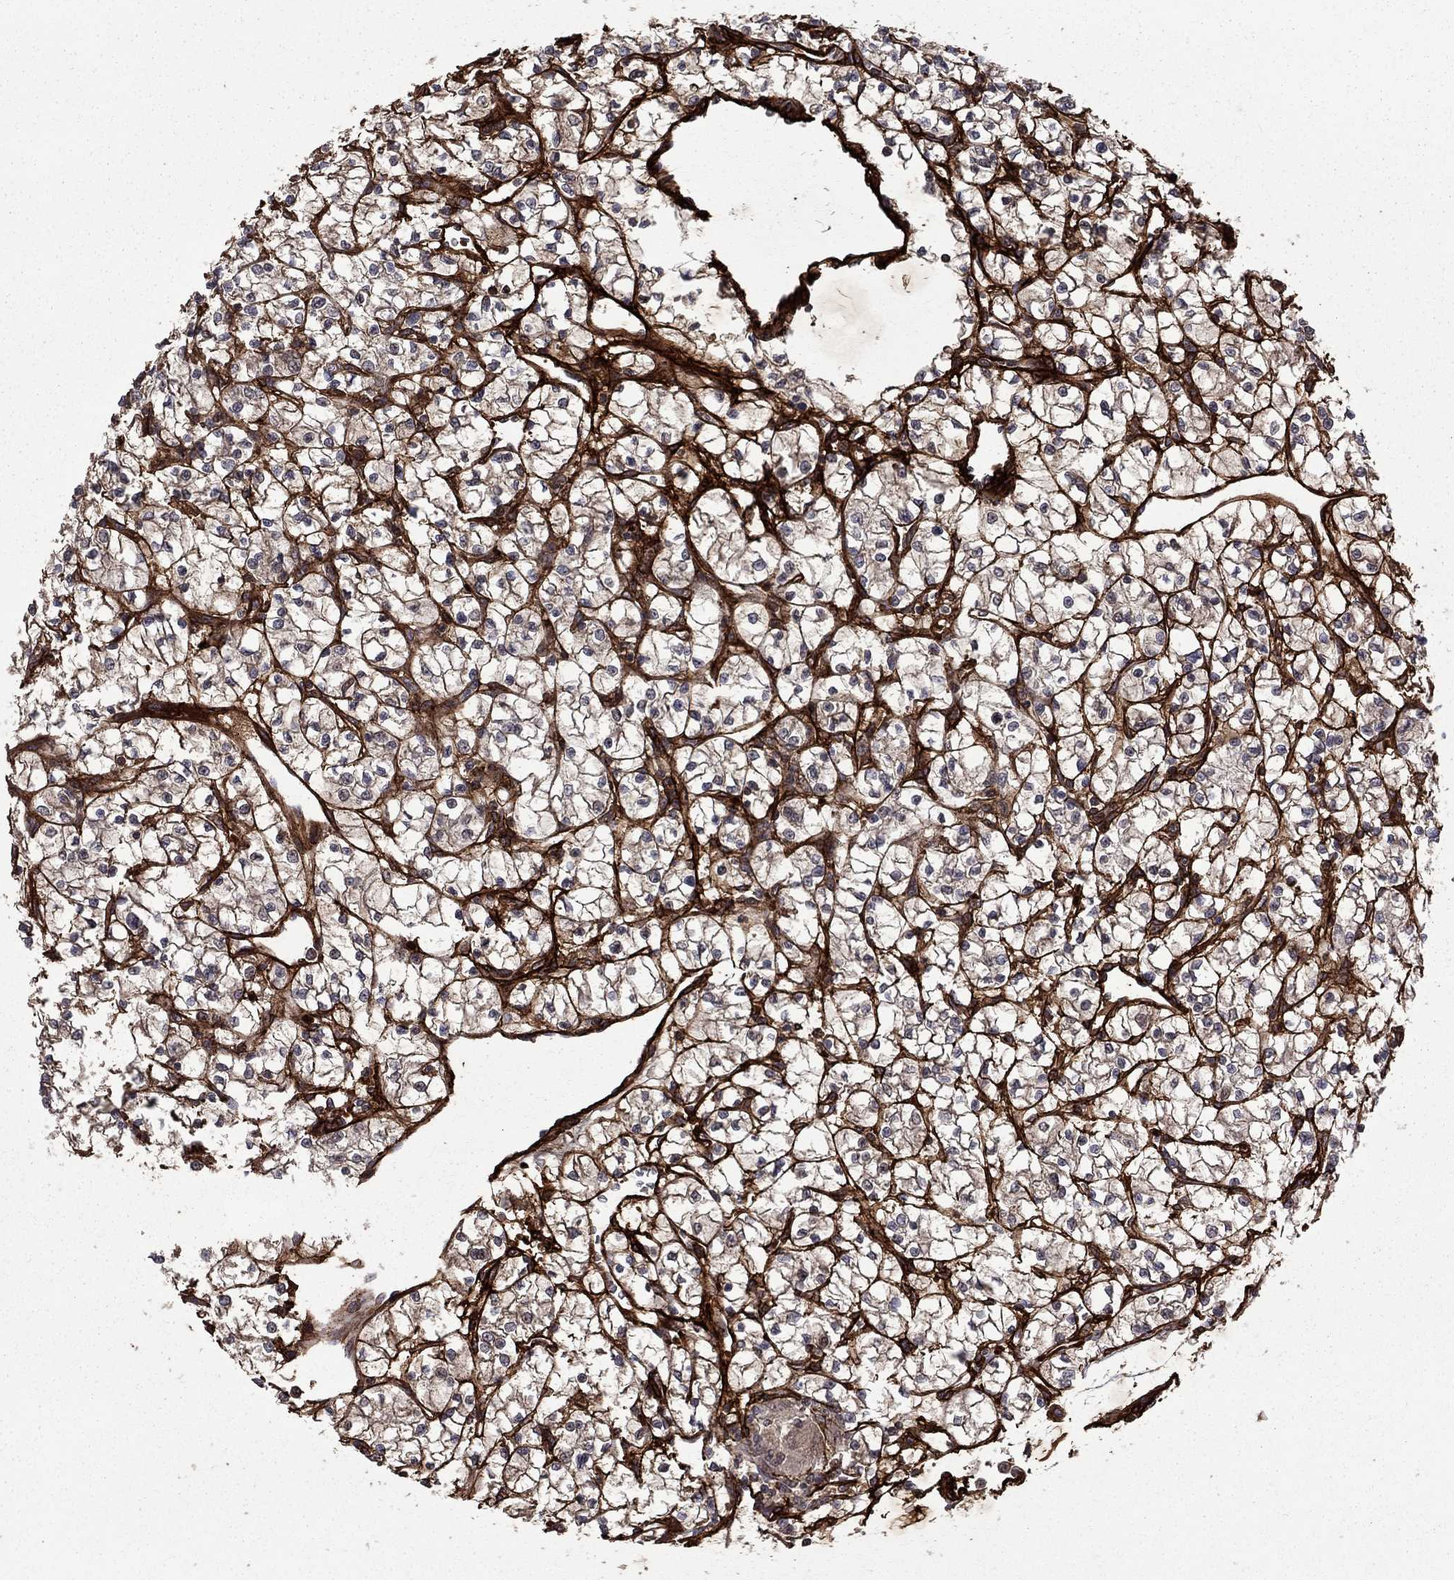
{"staining": {"intensity": "moderate", "quantity": "25%-75%", "location": "cytoplasmic/membranous"}, "tissue": "renal cancer", "cell_type": "Tumor cells", "image_type": "cancer", "snomed": [{"axis": "morphology", "description": "Adenocarcinoma, NOS"}, {"axis": "topography", "description": "Kidney"}], "caption": "High-power microscopy captured an IHC micrograph of adenocarcinoma (renal), revealing moderate cytoplasmic/membranous positivity in approximately 25%-75% of tumor cells. The staining is performed using DAB (3,3'-diaminobenzidine) brown chromogen to label protein expression. The nuclei are counter-stained blue using hematoxylin.", "gene": "COL18A1", "patient": {"sex": "female", "age": 64}}